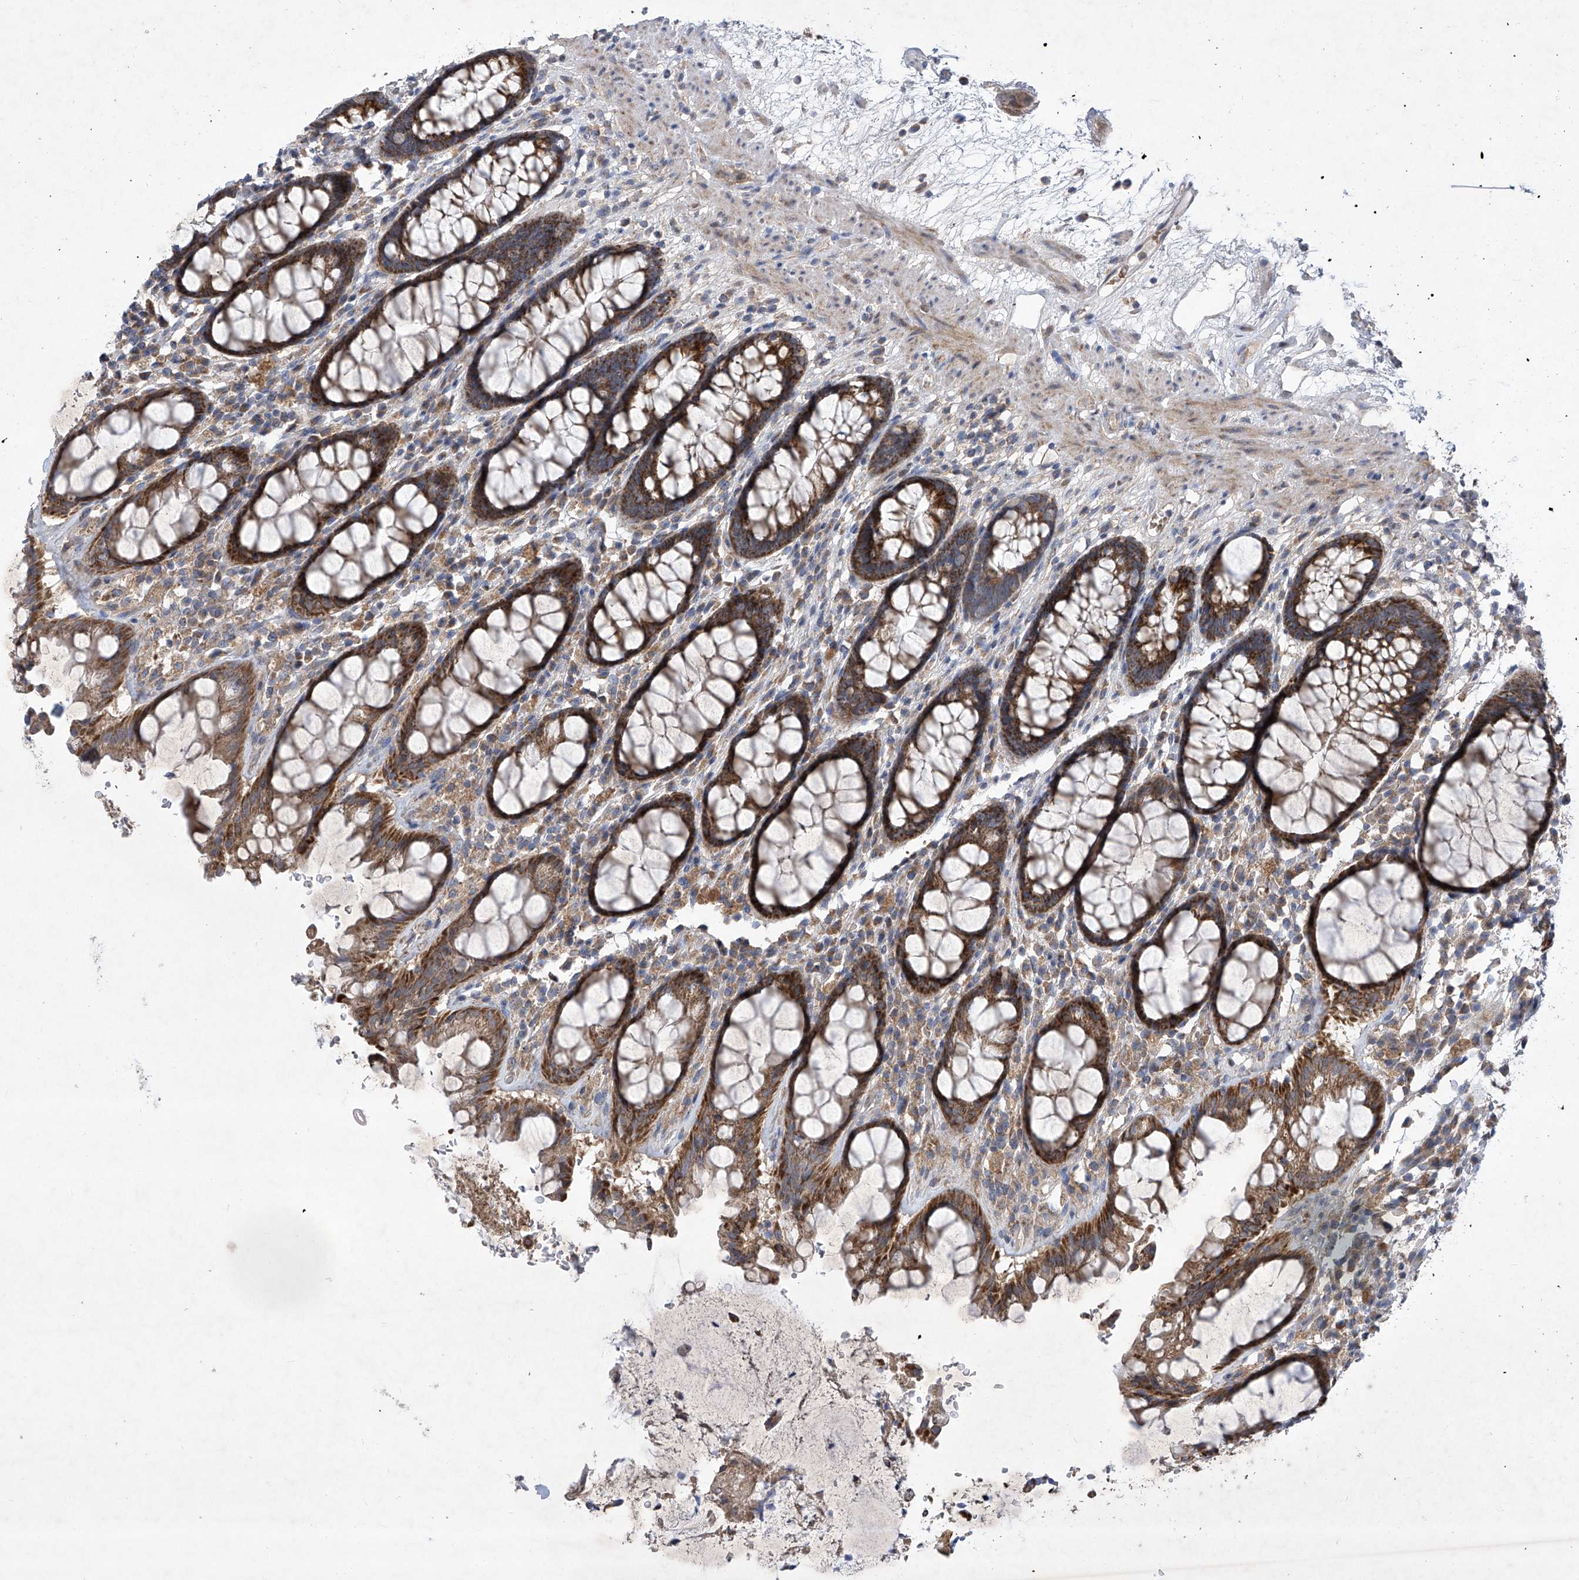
{"staining": {"intensity": "strong", "quantity": ">75%", "location": "cytoplasmic/membranous"}, "tissue": "rectum", "cell_type": "Glandular cells", "image_type": "normal", "snomed": [{"axis": "morphology", "description": "Normal tissue, NOS"}, {"axis": "topography", "description": "Rectum"}], "caption": "Protein expression analysis of unremarkable human rectum reveals strong cytoplasmic/membranous positivity in approximately >75% of glandular cells. Using DAB (brown) and hematoxylin (blue) stains, captured at high magnification using brightfield microscopy.", "gene": "COQ3", "patient": {"sex": "male", "age": 64}}